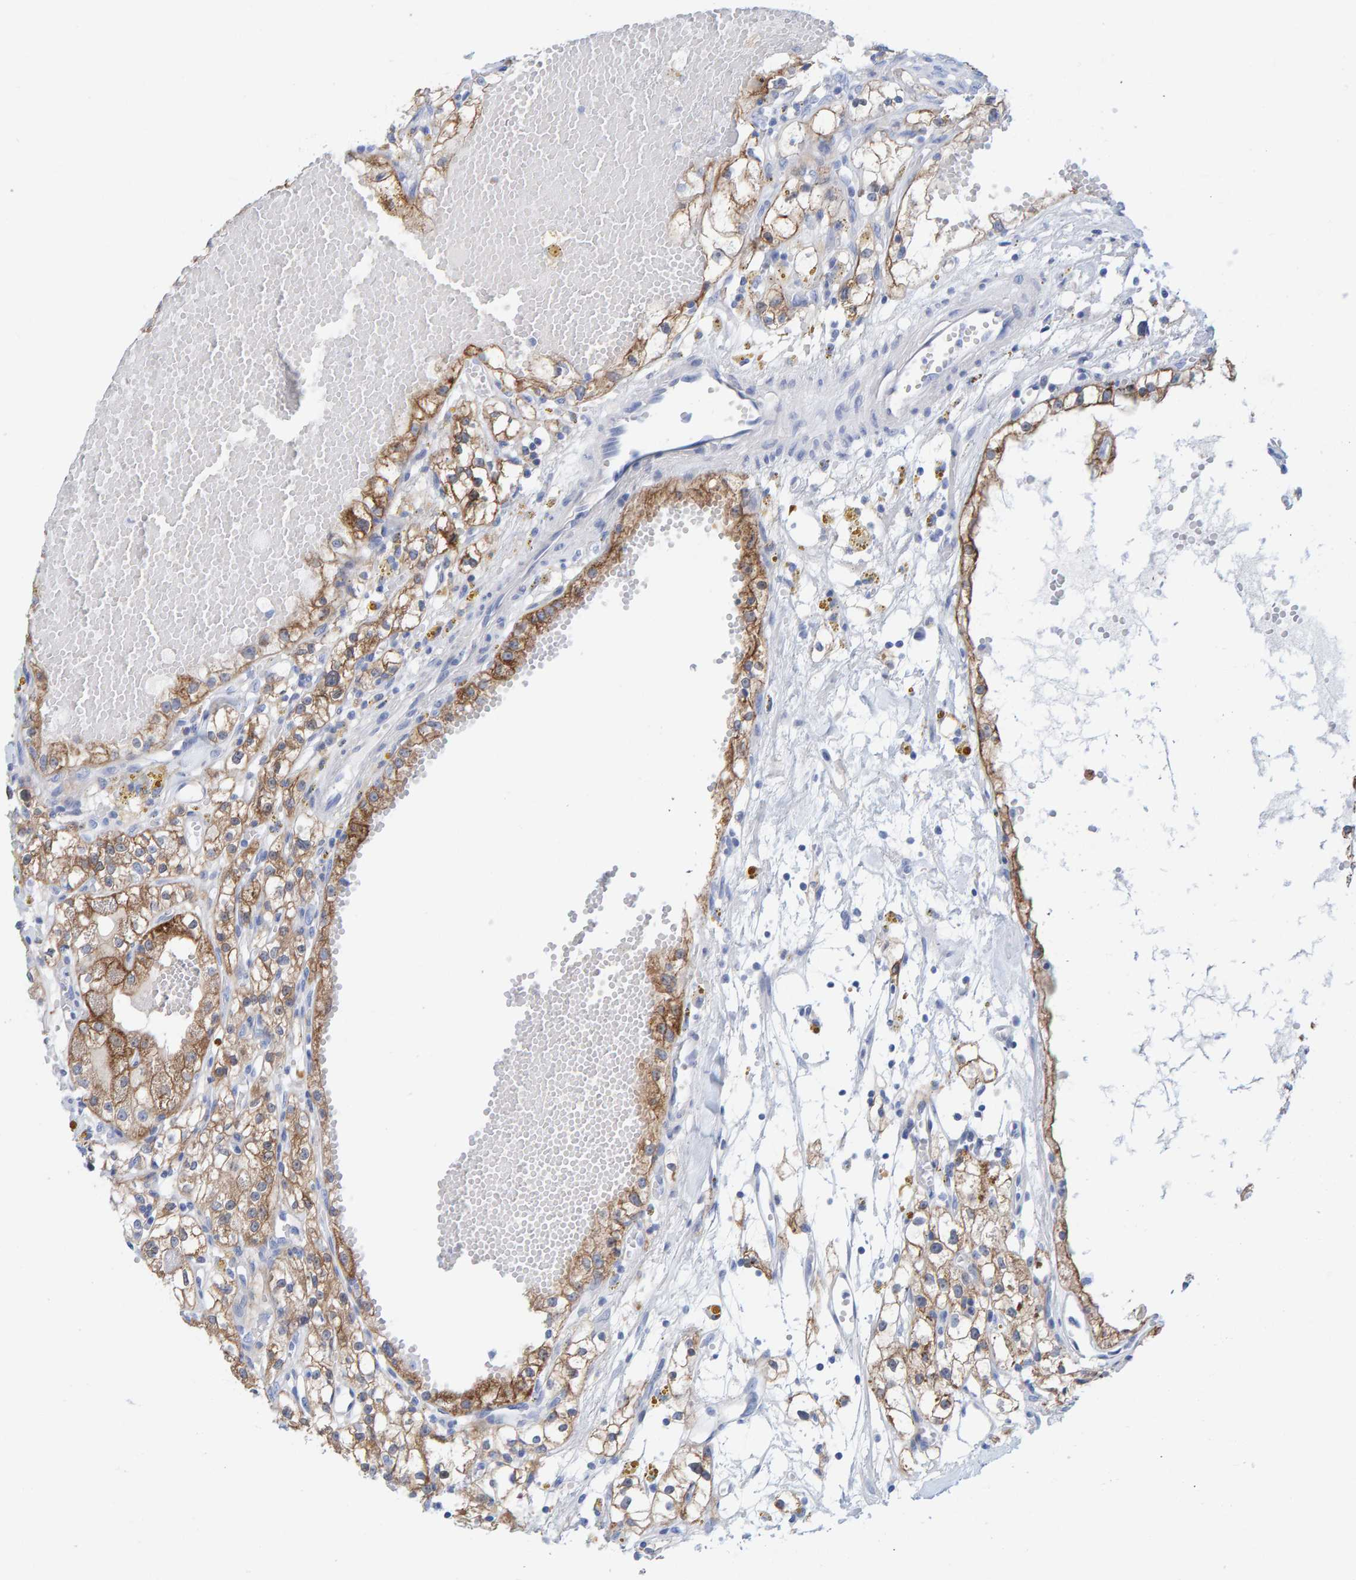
{"staining": {"intensity": "moderate", "quantity": ">75%", "location": "cytoplasmic/membranous"}, "tissue": "renal cancer", "cell_type": "Tumor cells", "image_type": "cancer", "snomed": [{"axis": "morphology", "description": "Adenocarcinoma, NOS"}, {"axis": "topography", "description": "Kidney"}], "caption": "This is an image of IHC staining of adenocarcinoma (renal), which shows moderate positivity in the cytoplasmic/membranous of tumor cells.", "gene": "KLHL11", "patient": {"sex": "male", "age": 56}}